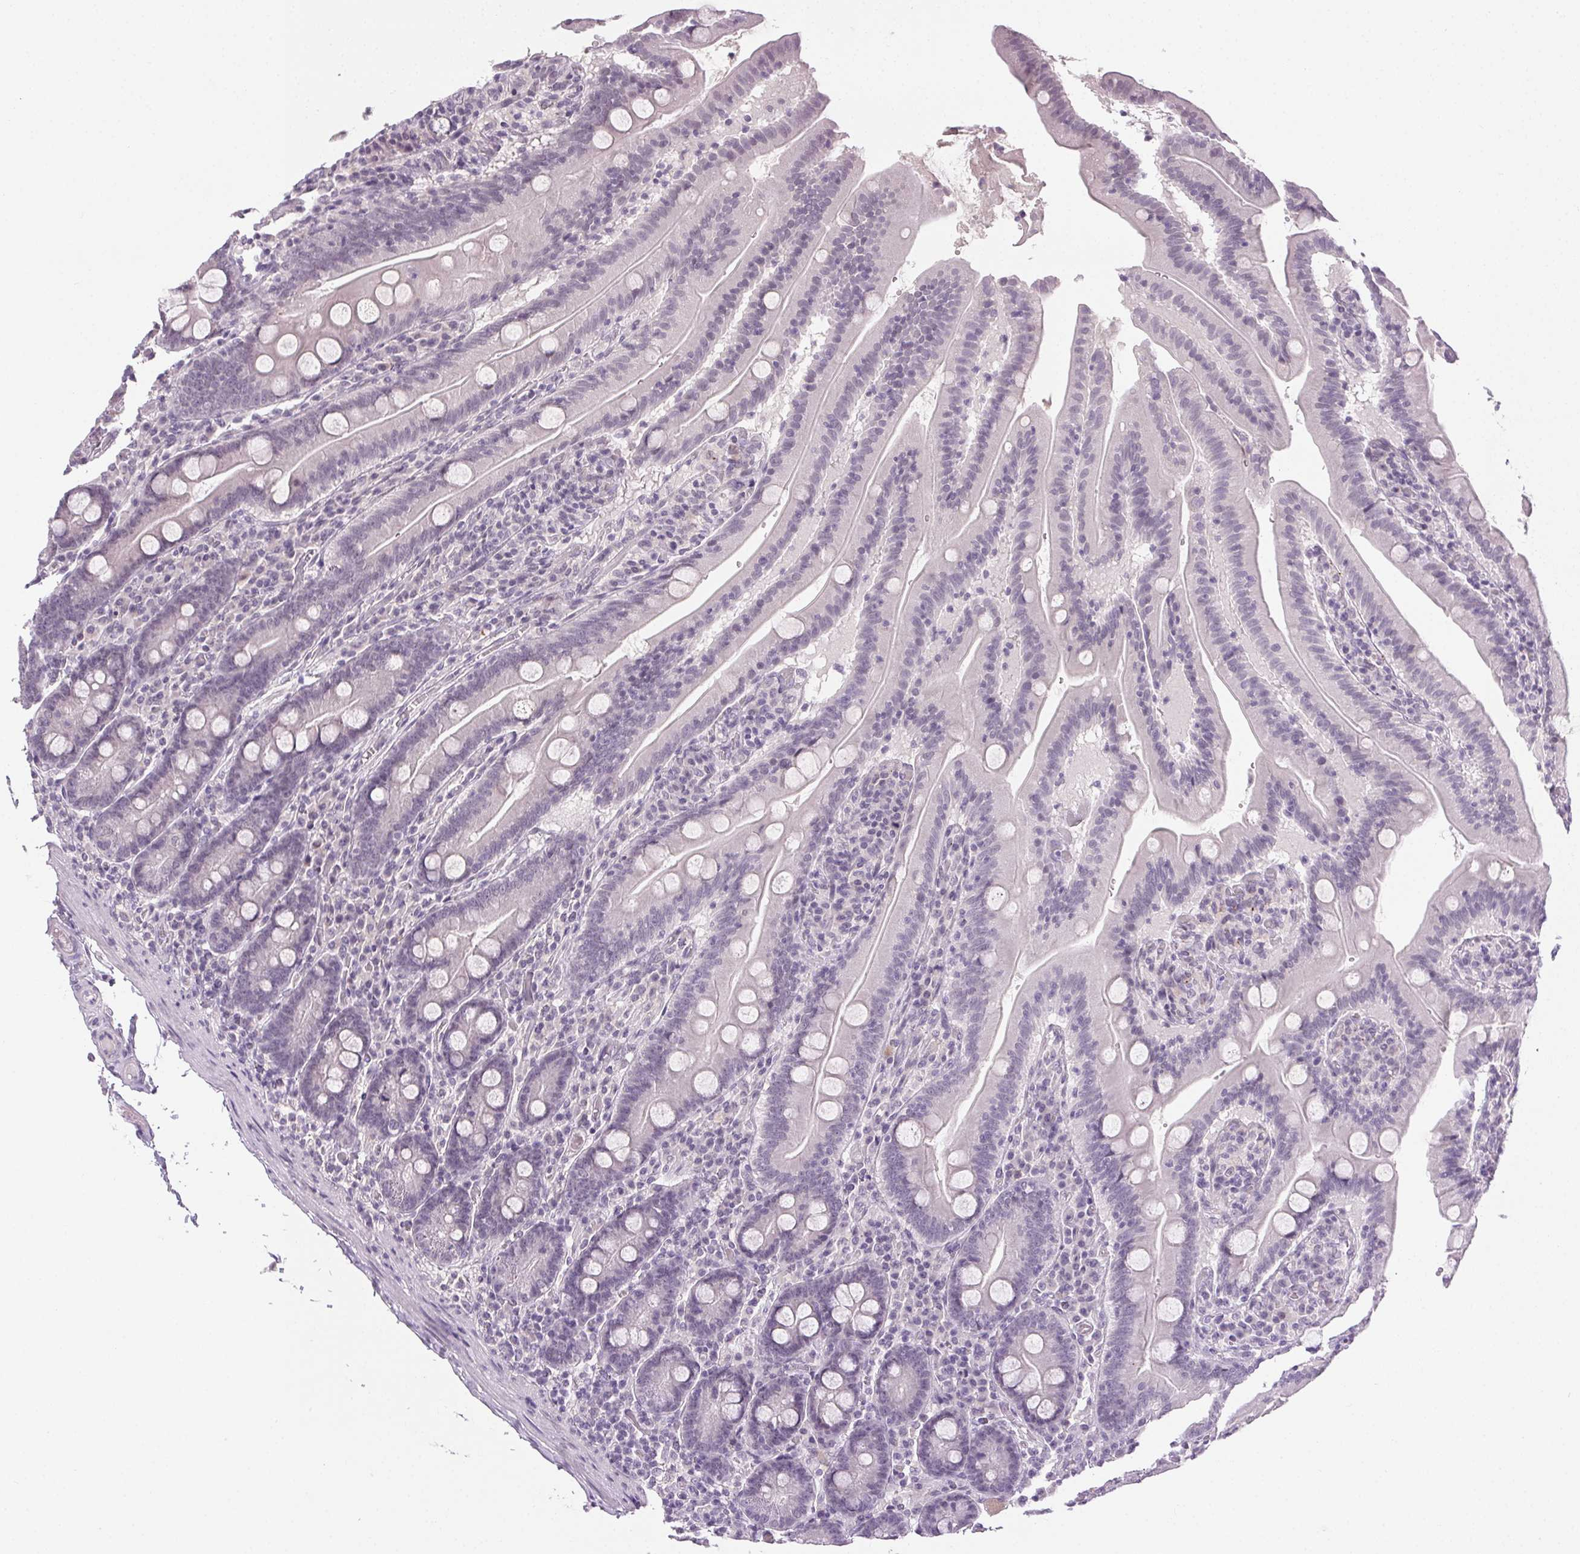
{"staining": {"intensity": "negative", "quantity": "none", "location": "none"}, "tissue": "small intestine", "cell_type": "Glandular cells", "image_type": "normal", "snomed": [{"axis": "morphology", "description": "Normal tissue, NOS"}, {"axis": "topography", "description": "Small intestine"}], "caption": "Glandular cells show no significant protein expression in benign small intestine.", "gene": "FAM168A", "patient": {"sex": "male", "age": 37}}